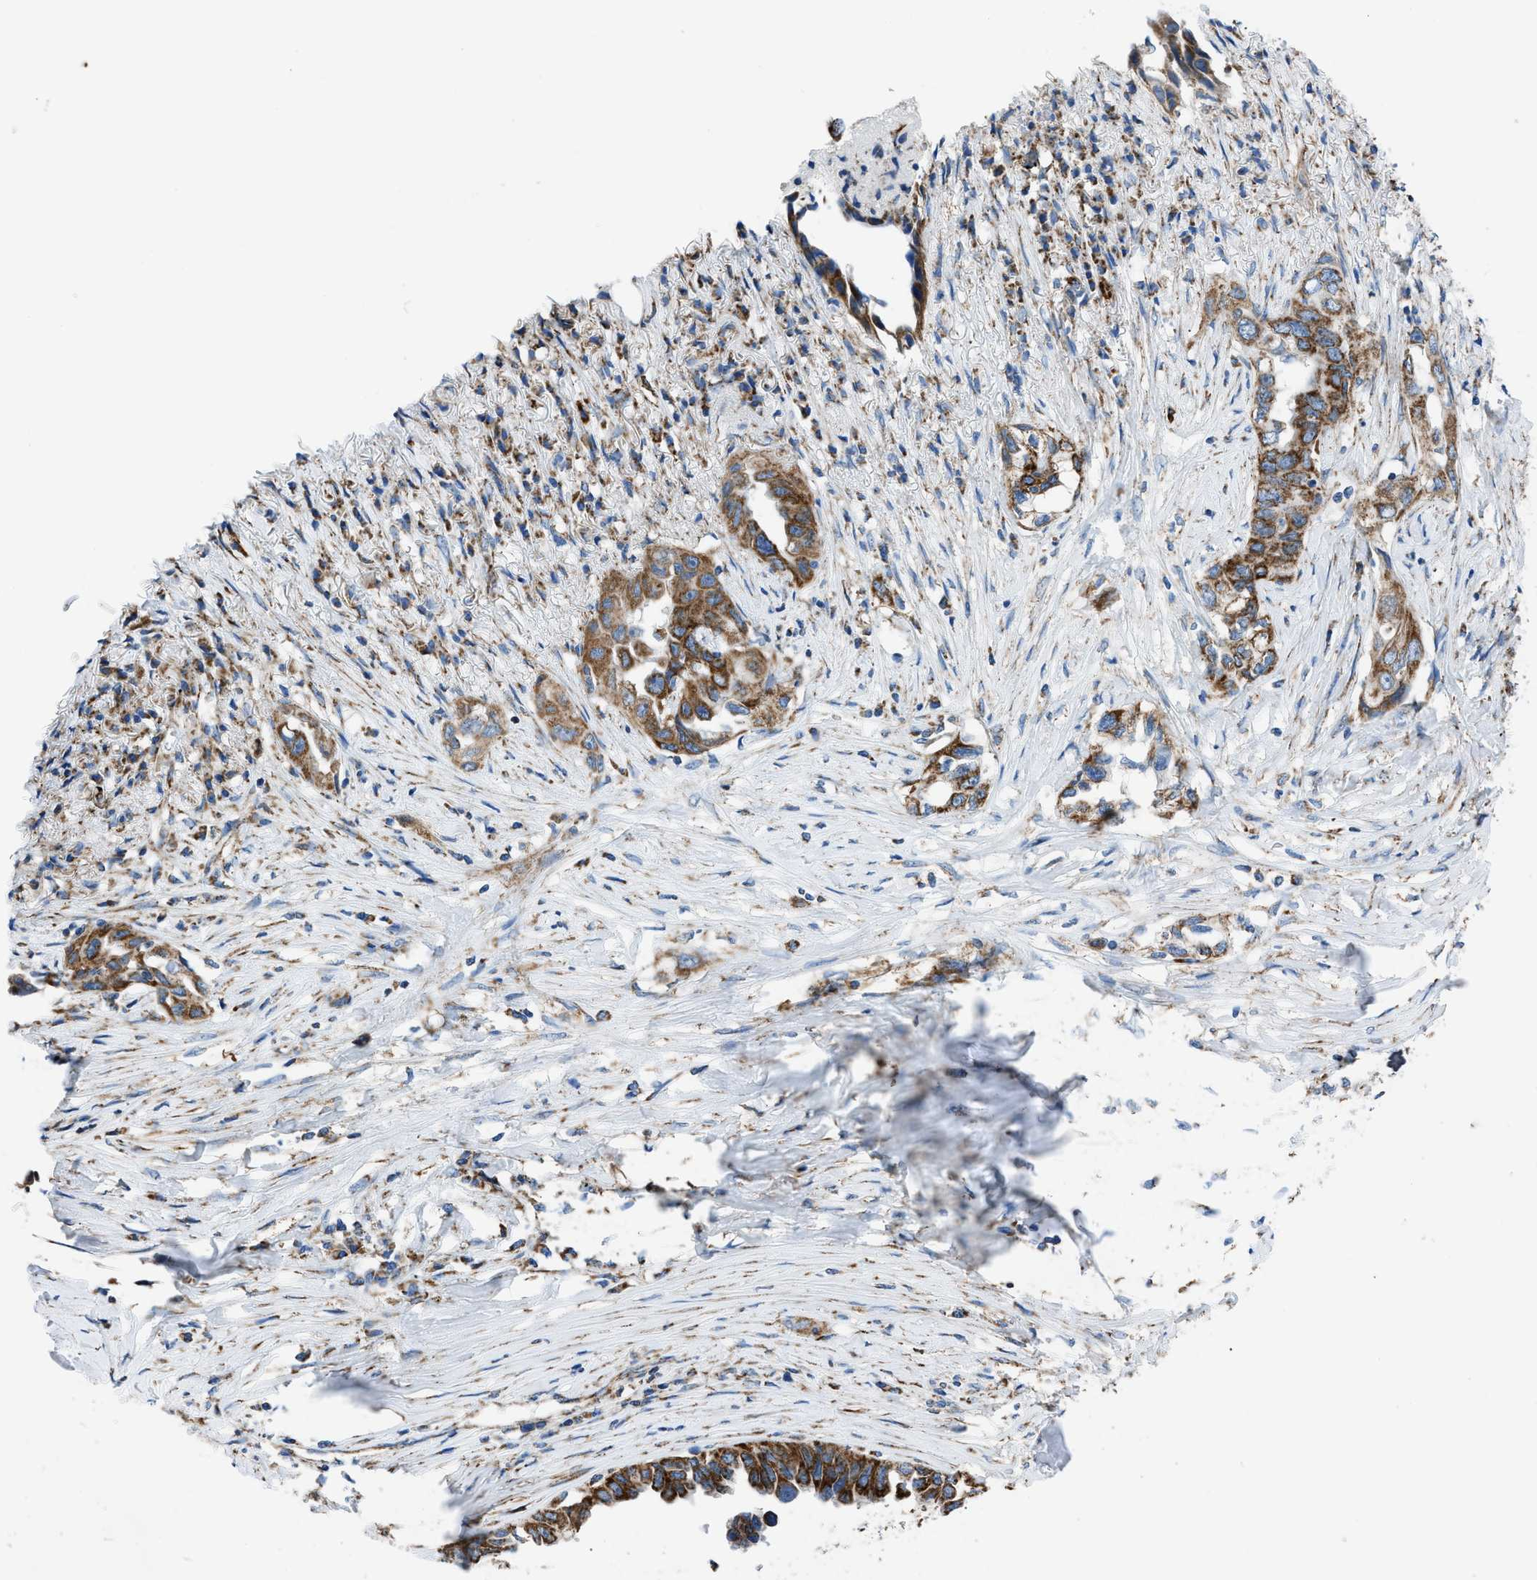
{"staining": {"intensity": "moderate", "quantity": ">75%", "location": "cytoplasmic/membranous"}, "tissue": "lung cancer", "cell_type": "Tumor cells", "image_type": "cancer", "snomed": [{"axis": "morphology", "description": "Adenocarcinoma, NOS"}, {"axis": "topography", "description": "Lung"}], "caption": "DAB immunohistochemical staining of lung cancer (adenocarcinoma) demonstrates moderate cytoplasmic/membranous protein expression in approximately >75% of tumor cells. The staining was performed using DAB to visualize the protein expression in brown, while the nuclei were stained in blue with hematoxylin (Magnification: 20x).", "gene": "PHB2", "patient": {"sex": "female", "age": 51}}